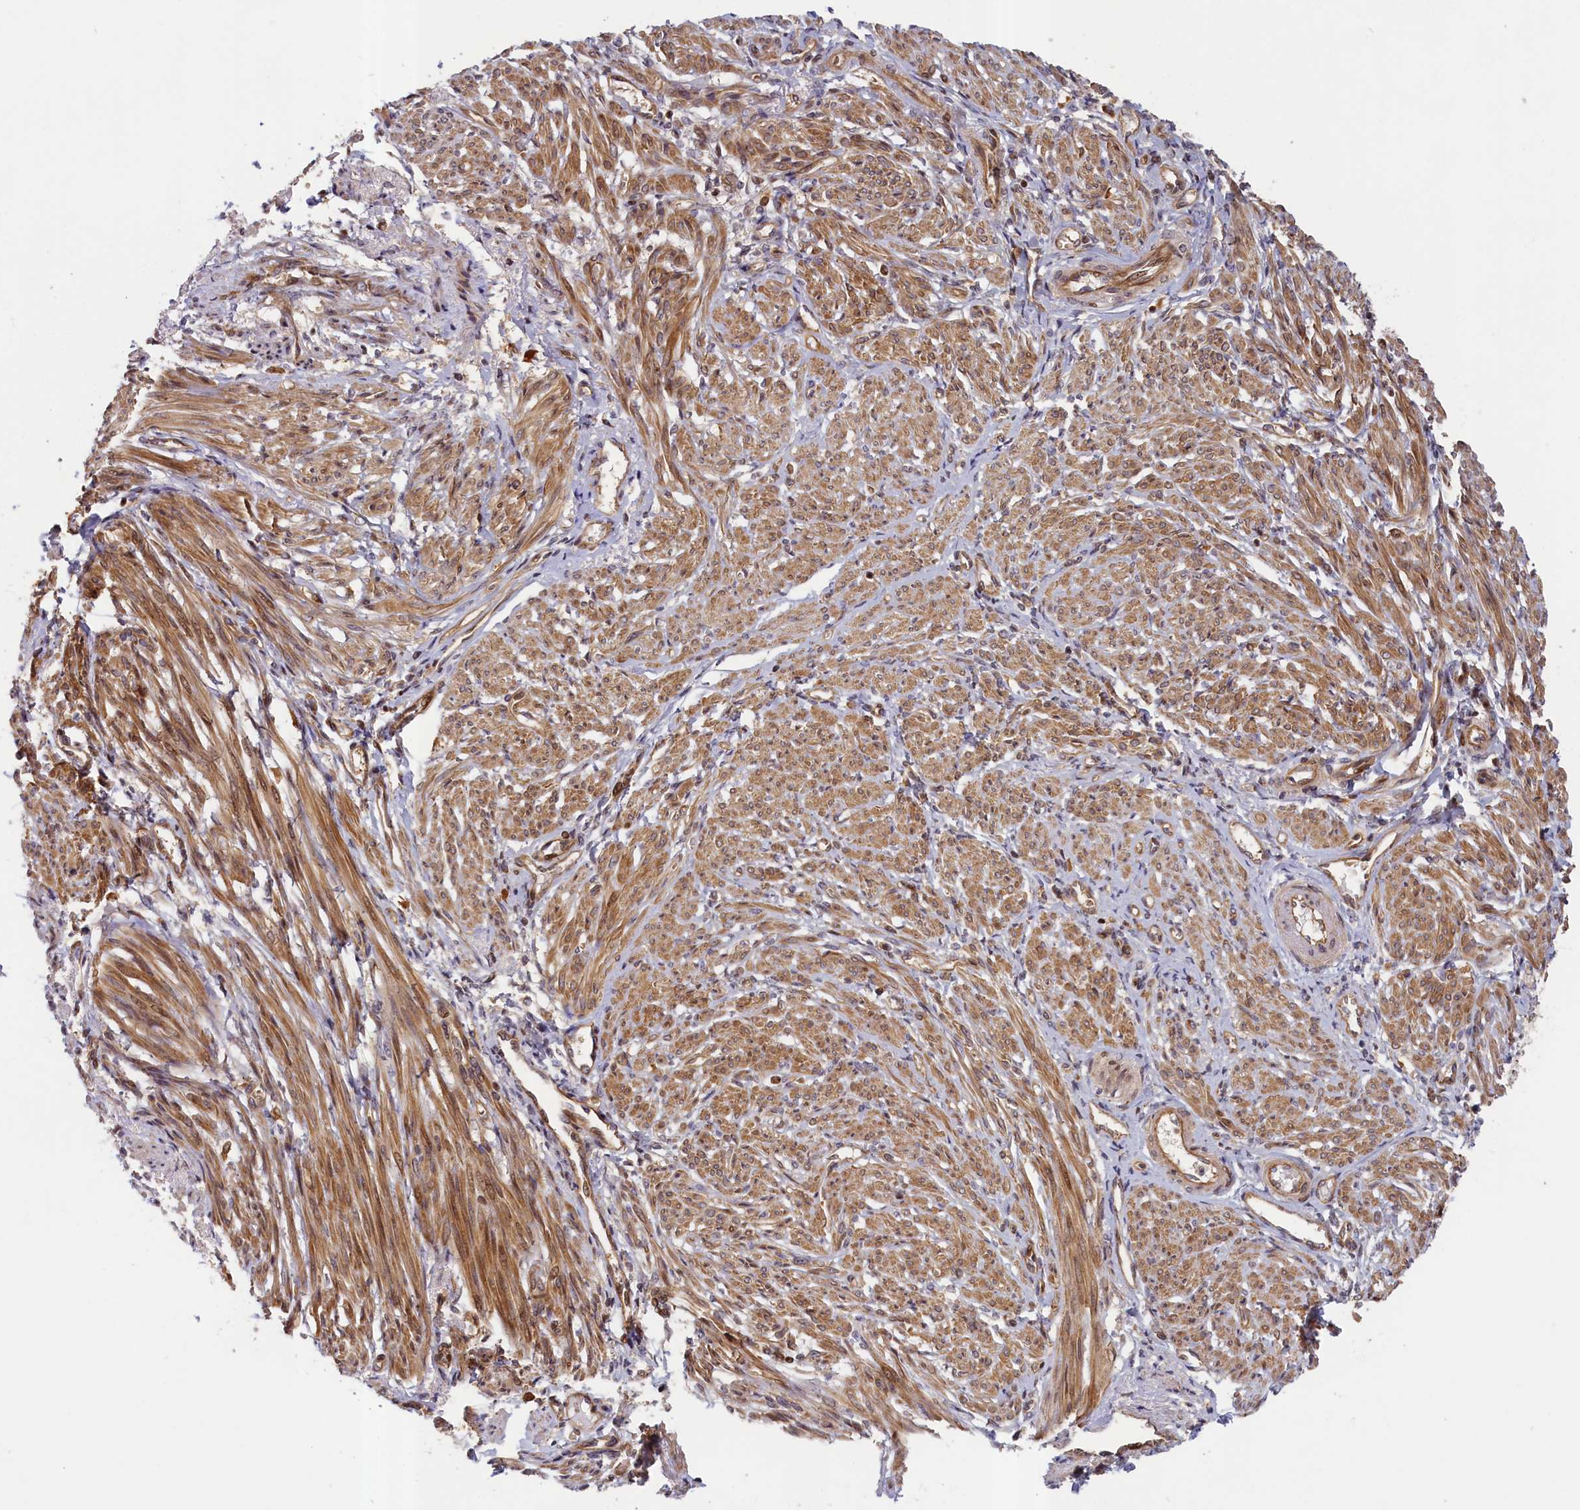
{"staining": {"intensity": "moderate", "quantity": ">75%", "location": "cytoplasmic/membranous"}, "tissue": "smooth muscle", "cell_type": "Smooth muscle cells", "image_type": "normal", "snomed": [{"axis": "morphology", "description": "Normal tissue, NOS"}, {"axis": "topography", "description": "Smooth muscle"}], "caption": "IHC staining of unremarkable smooth muscle, which displays medium levels of moderate cytoplasmic/membranous staining in approximately >75% of smooth muscle cells indicating moderate cytoplasmic/membranous protein staining. The staining was performed using DAB (brown) for protein detection and nuclei were counterstained in hematoxylin (blue).", "gene": "CEP44", "patient": {"sex": "female", "age": 39}}